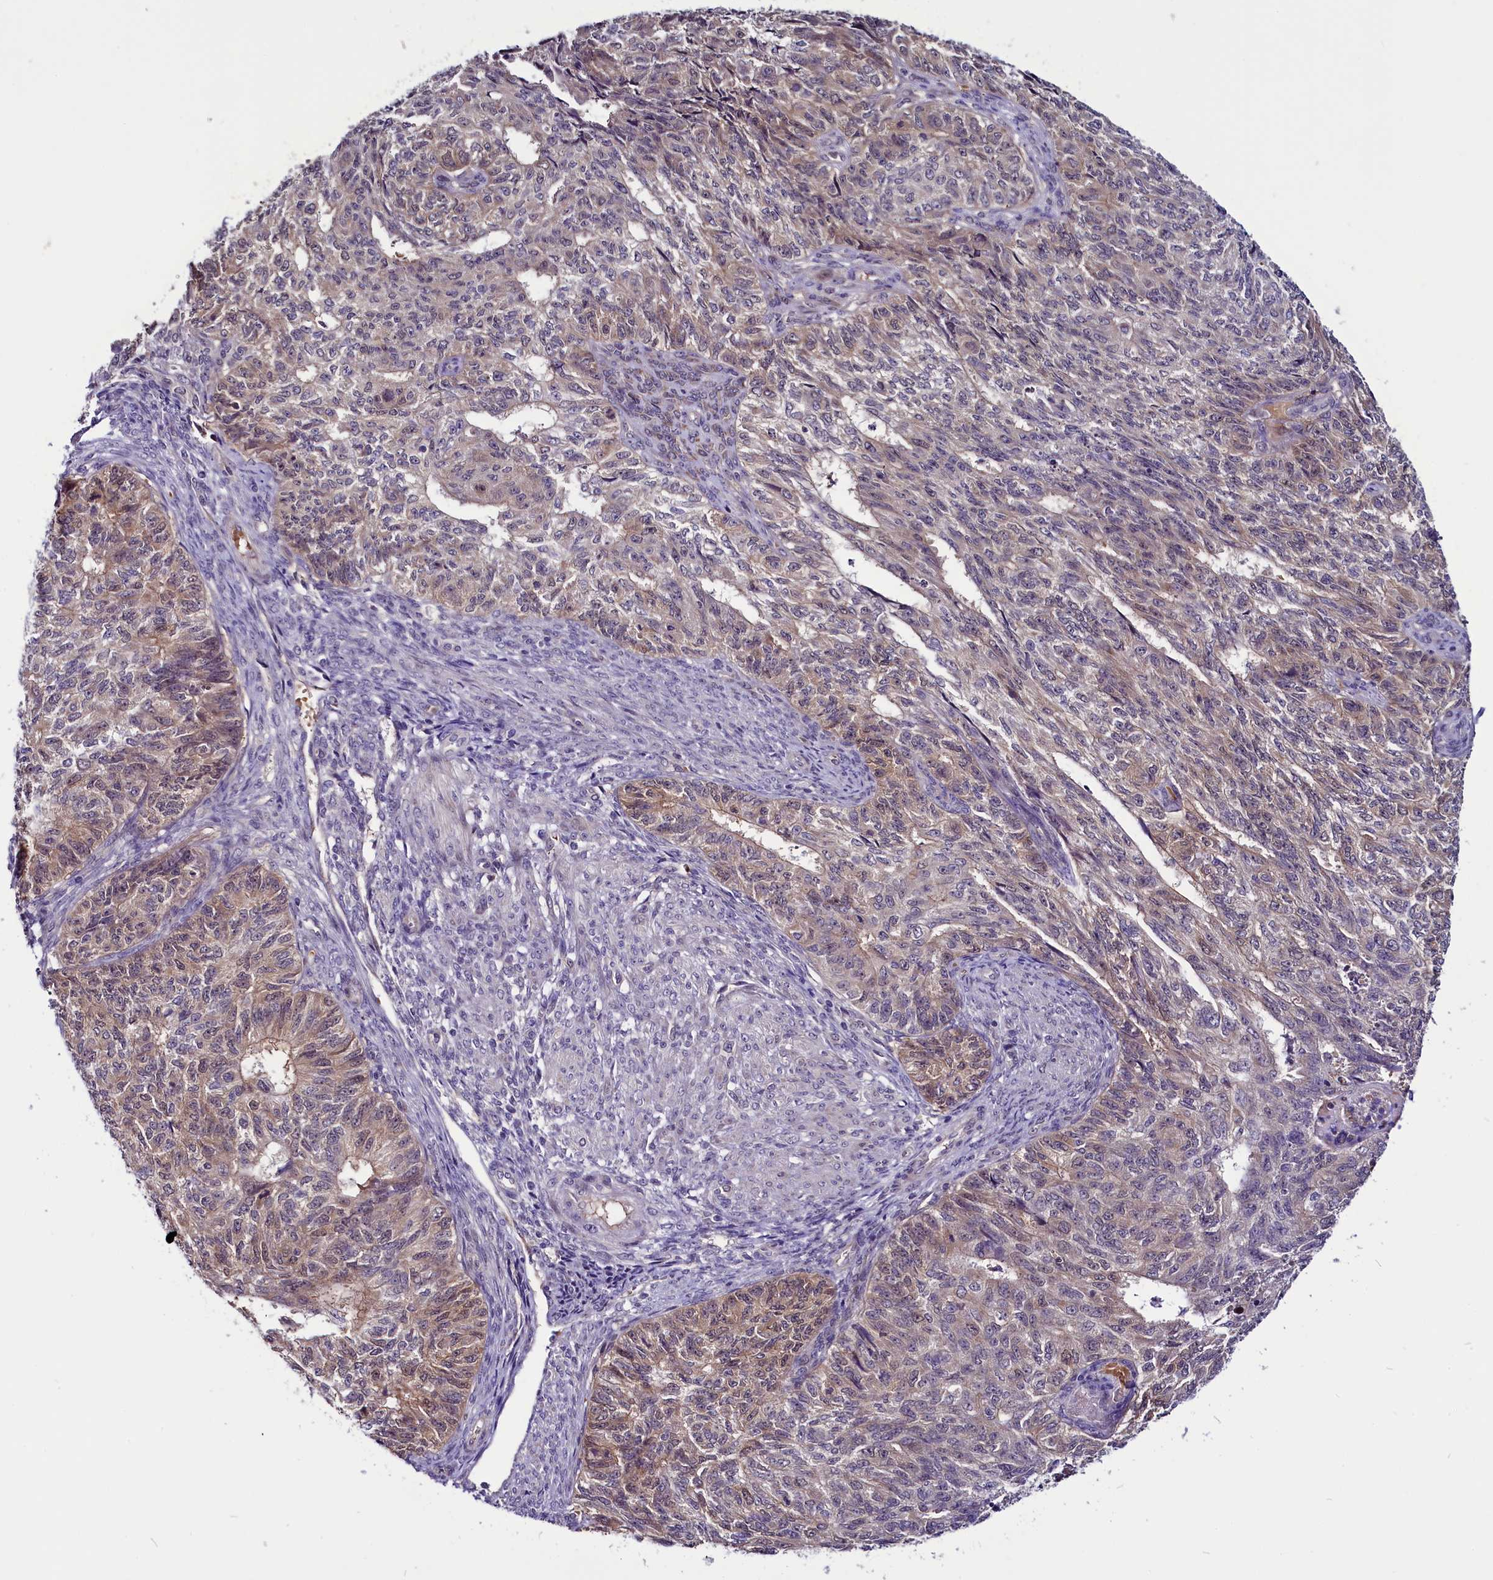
{"staining": {"intensity": "weak", "quantity": ">75%", "location": "cytoplasmic/membranous,nuclear"}, "tissue": "endometrial cancer", "cell_type": "Tumor cells", "image_type": "cancer", "snomed": [{"axis": "morphology", "description": "Adenocarcinoma, NOS"}, {"axis": "topography", "description": "Endometrium"}], "caption": "Protein expression analysis of human endometrial cancer reveals weak cytoplasmic/membranous and nuclear staining in approximately >75% of tumor cells.", "gene": "C9orf40", "patient": {"sex": "female", "age": 32}}